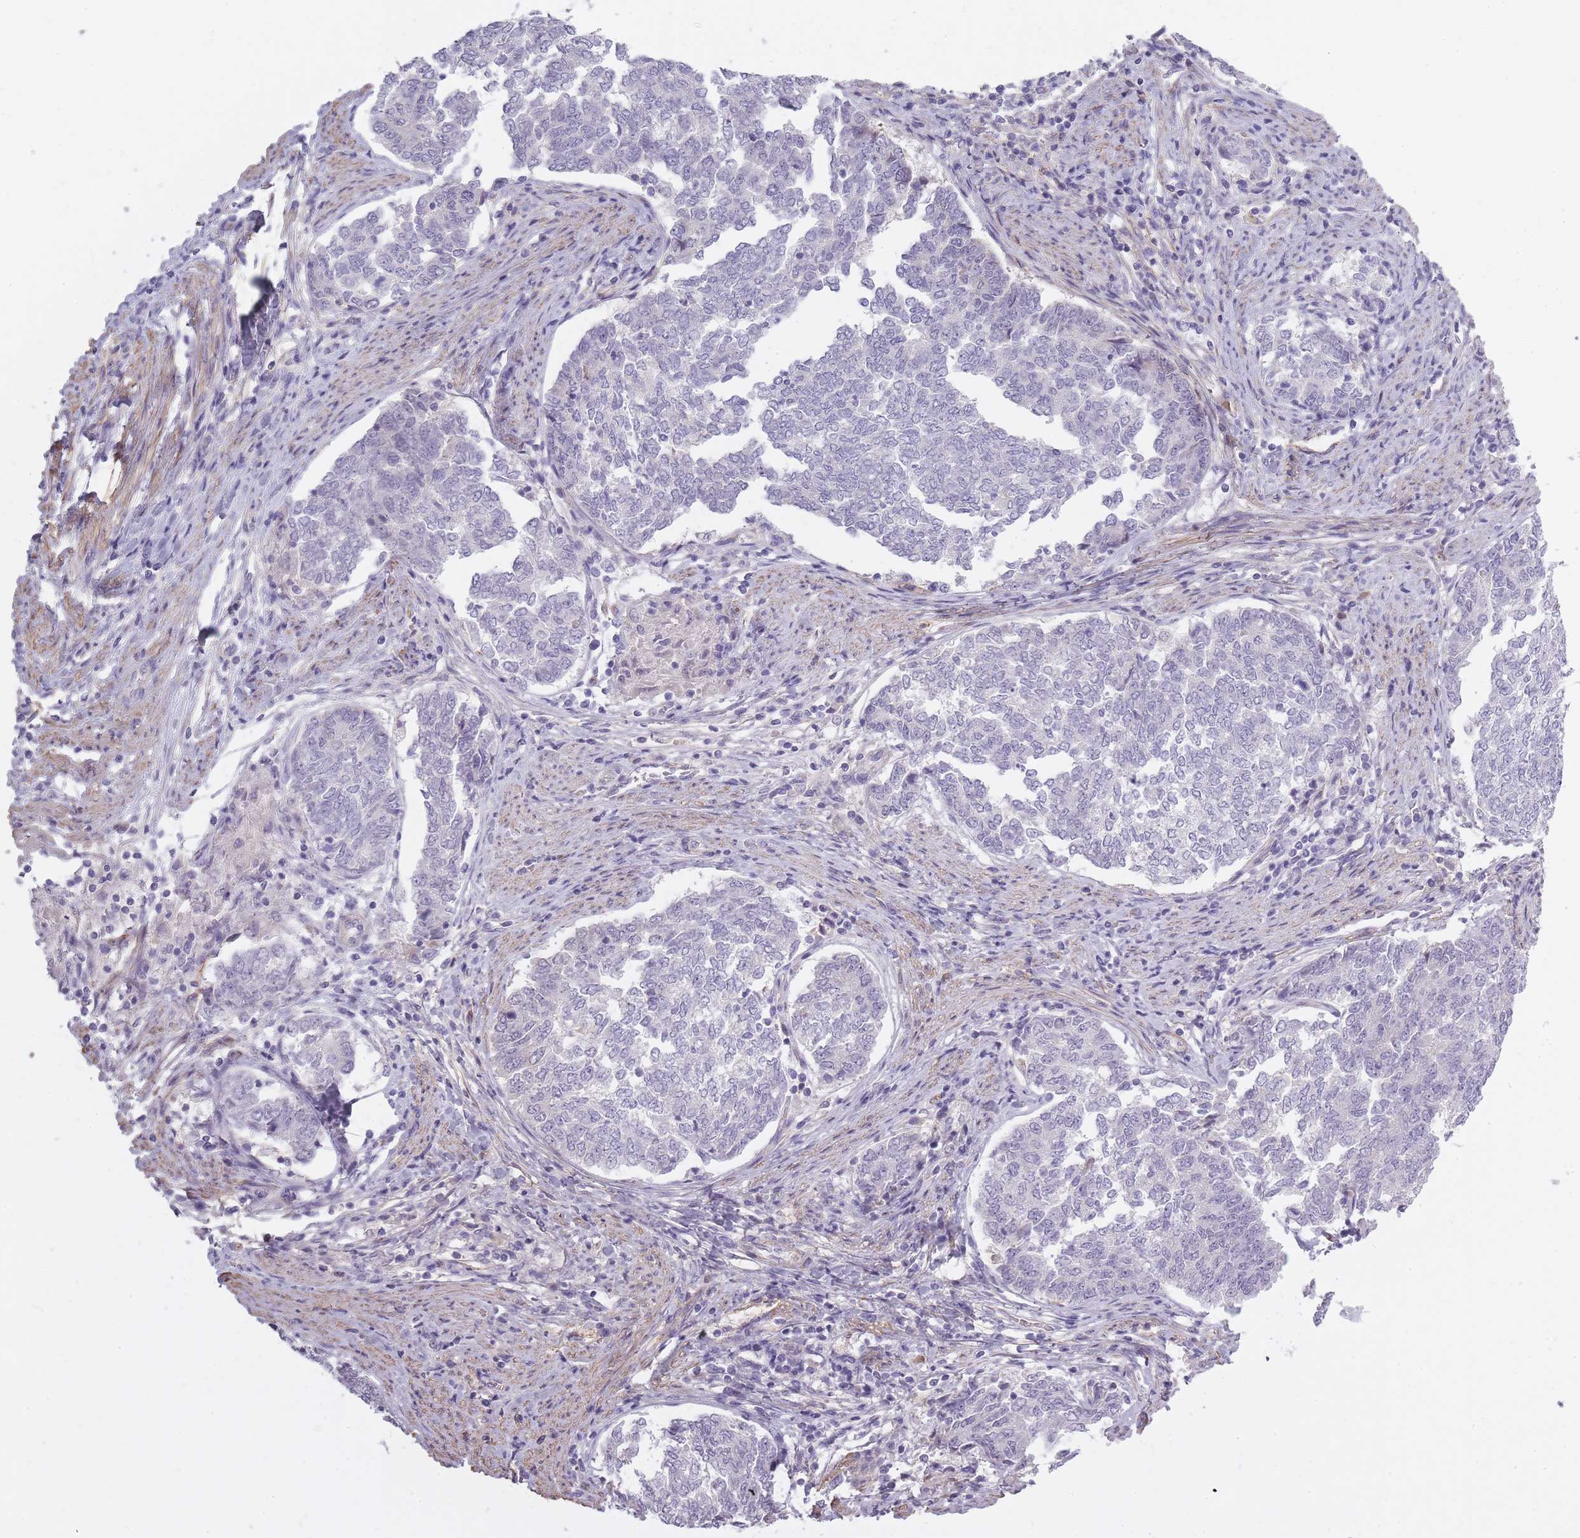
{"staining": {"intensity": "negative", "quantity": "none", "location": "none"}, "tissue": "endometrial cancer", "cell_type": "Tumor cells", "image_type": "cancer", "snomed": [{"axis": "morphology", "description": "Adenocarcinoma, NOS"}, {"axis": "topography", "description": "Endometrium"}], "caption": "Immunohistochemistry (IHC) of adenocarcinoma (endometrial) reveals no positivity in tumor cells.", "gene": "SLC8A2", "patient": {"sex": "female", "age": 80}}